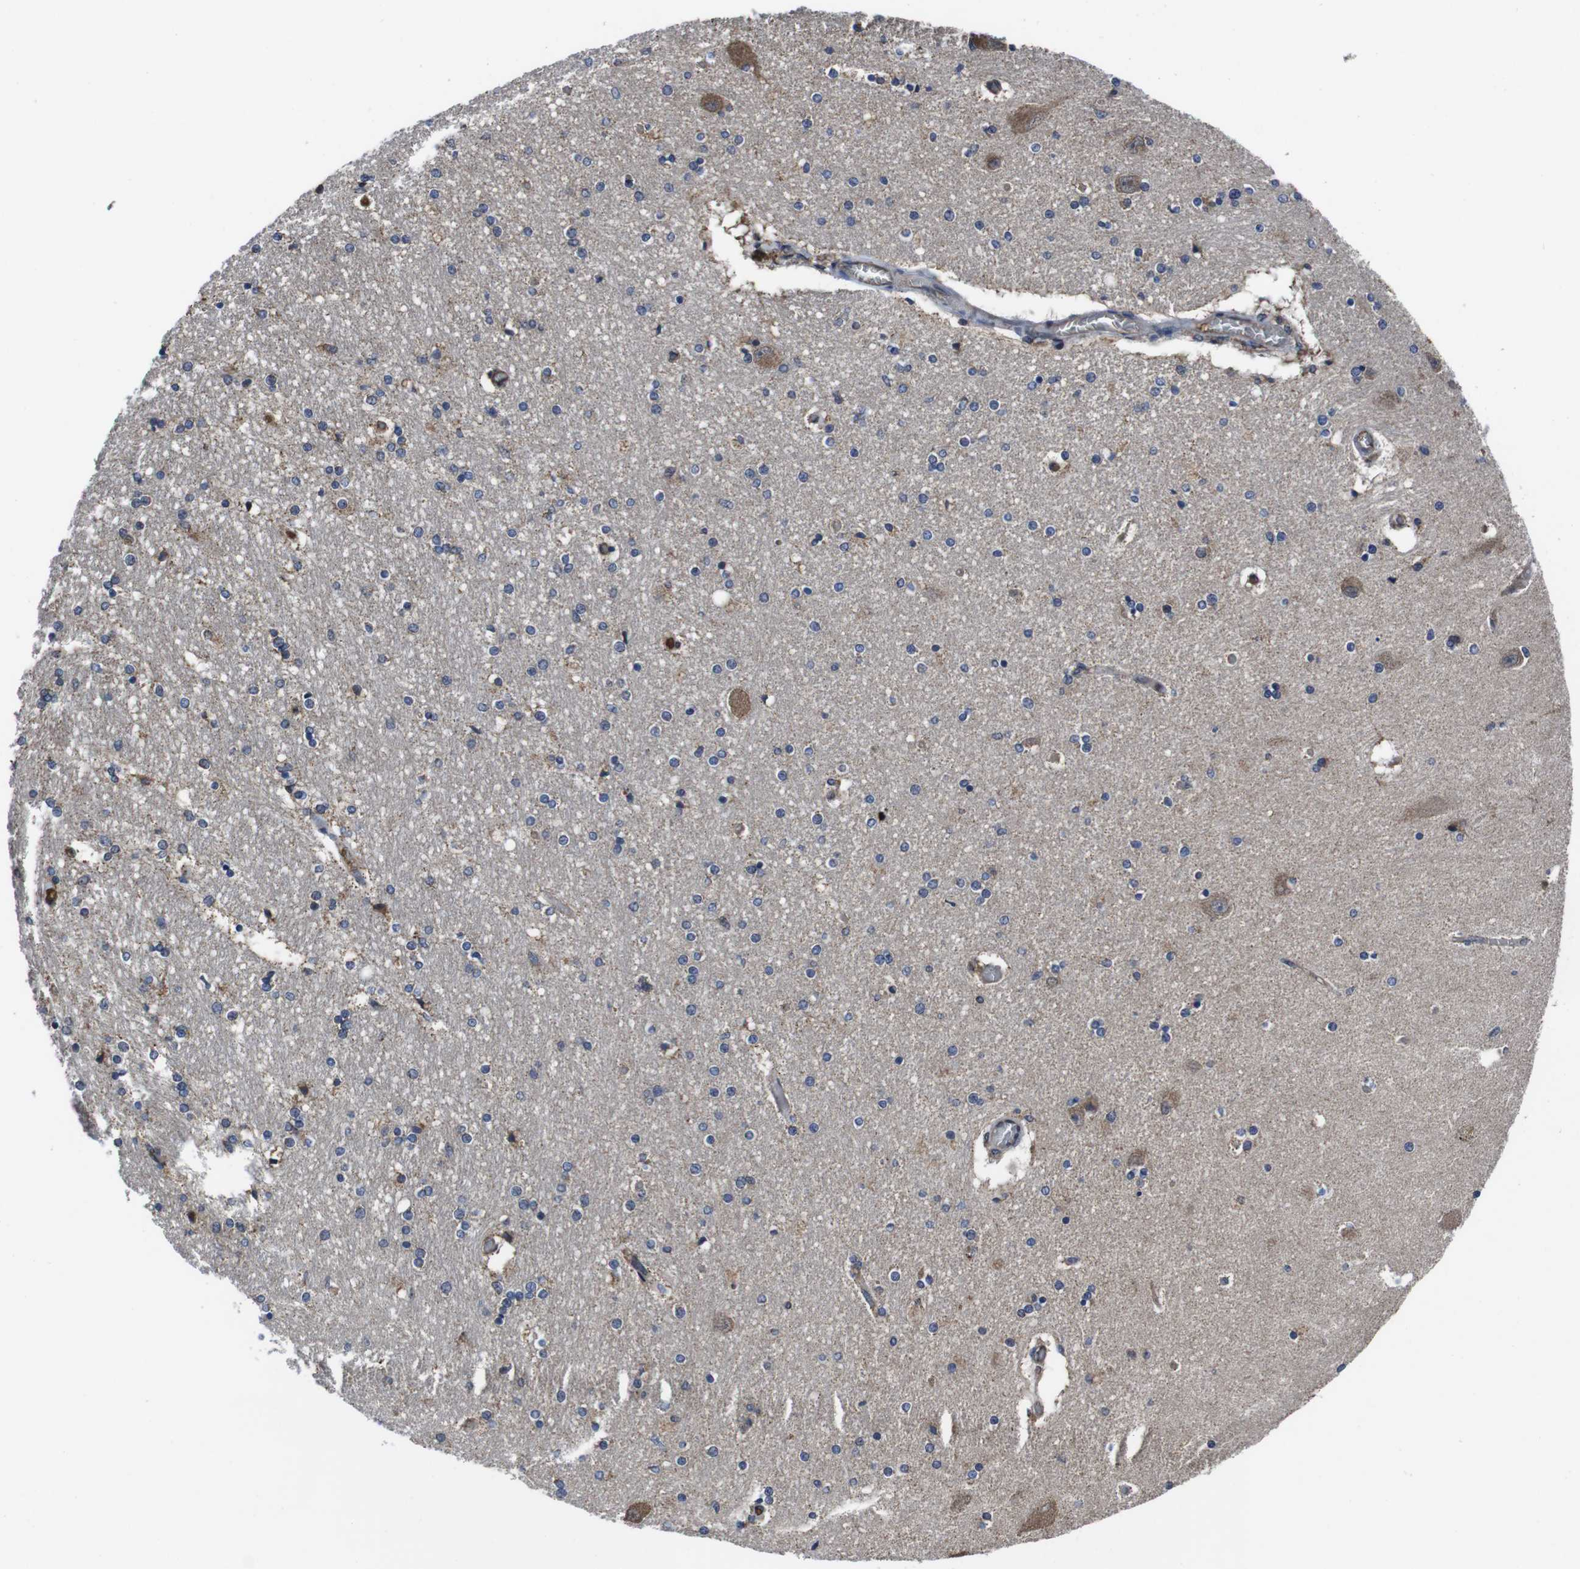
{"staining": {"intensity": "negative", "quantity": "none", "location": "none"}, "tissue": "hippocampus", "cell_type": "Glial cells", "image_type": "normal", "snomed": [{"axis": "morphology", "description": "Normal tissue, NOS"}, {"axis": "topography", "description": "Hippocampus"}], "caption": "Photomicrograph shows no protein positivity in glial cells of normal hippocampus.", "gene": "CXCL11", "patient": {"sex": "female", "age": 54}}